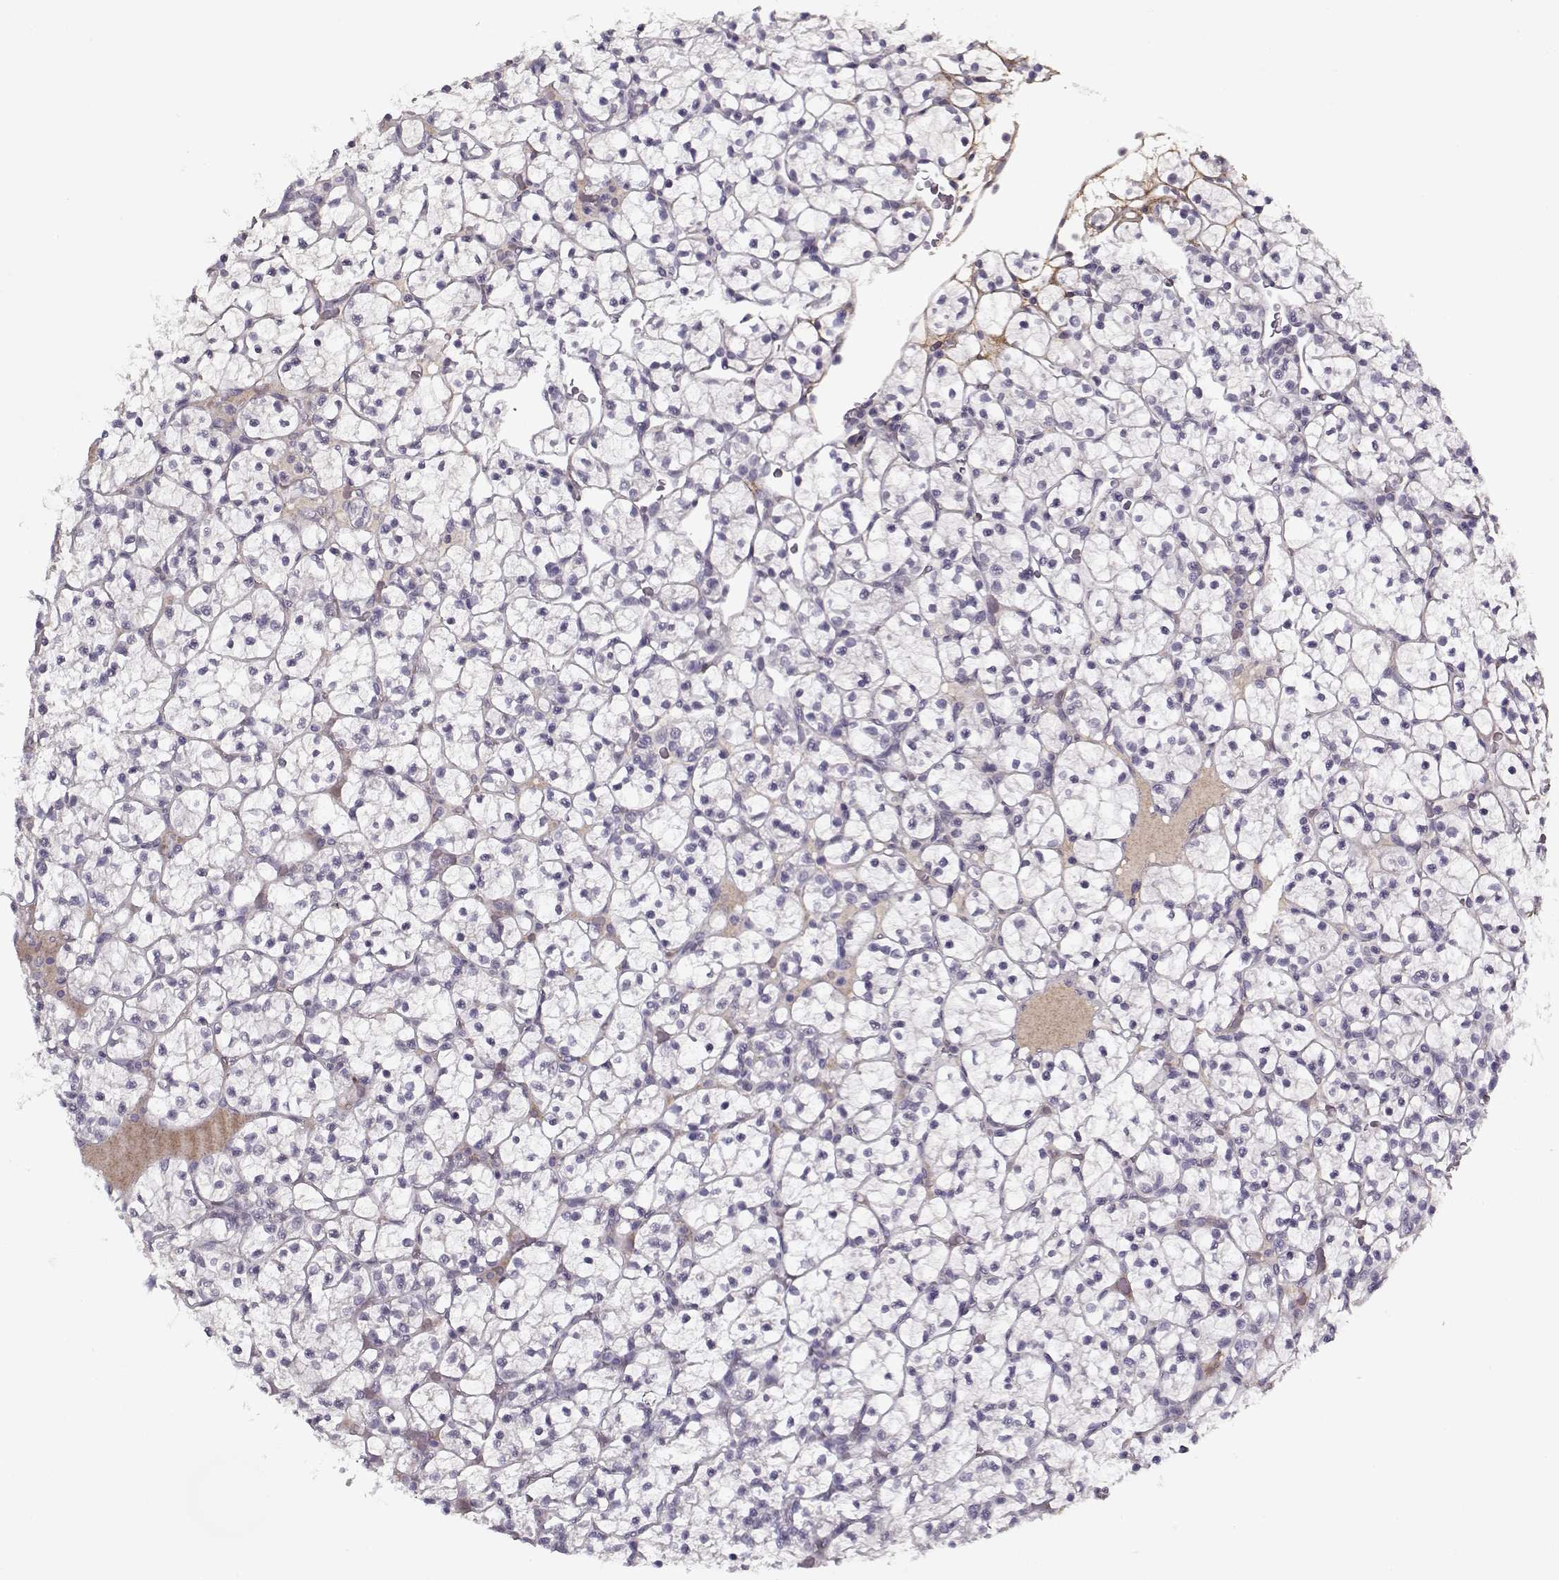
{"staining": {"intensity": "negative", "quantity": "none", "location": "none"}, "tissue": "renal cancer", "cell_type": "Tumor cells", "image_type": "cancer", "snomed": [{"axis": "morphology", "description": "Adenocarcinoma, NOS"}, {"axis": "topography", "description": "Kidney"}], "caption": "Immunohistochemistry of human renal cancer (adenocarcinoma) displays no expression in tumor cells.", "gene": "LUM", "patient": {"sex": "female", "age": 89}}